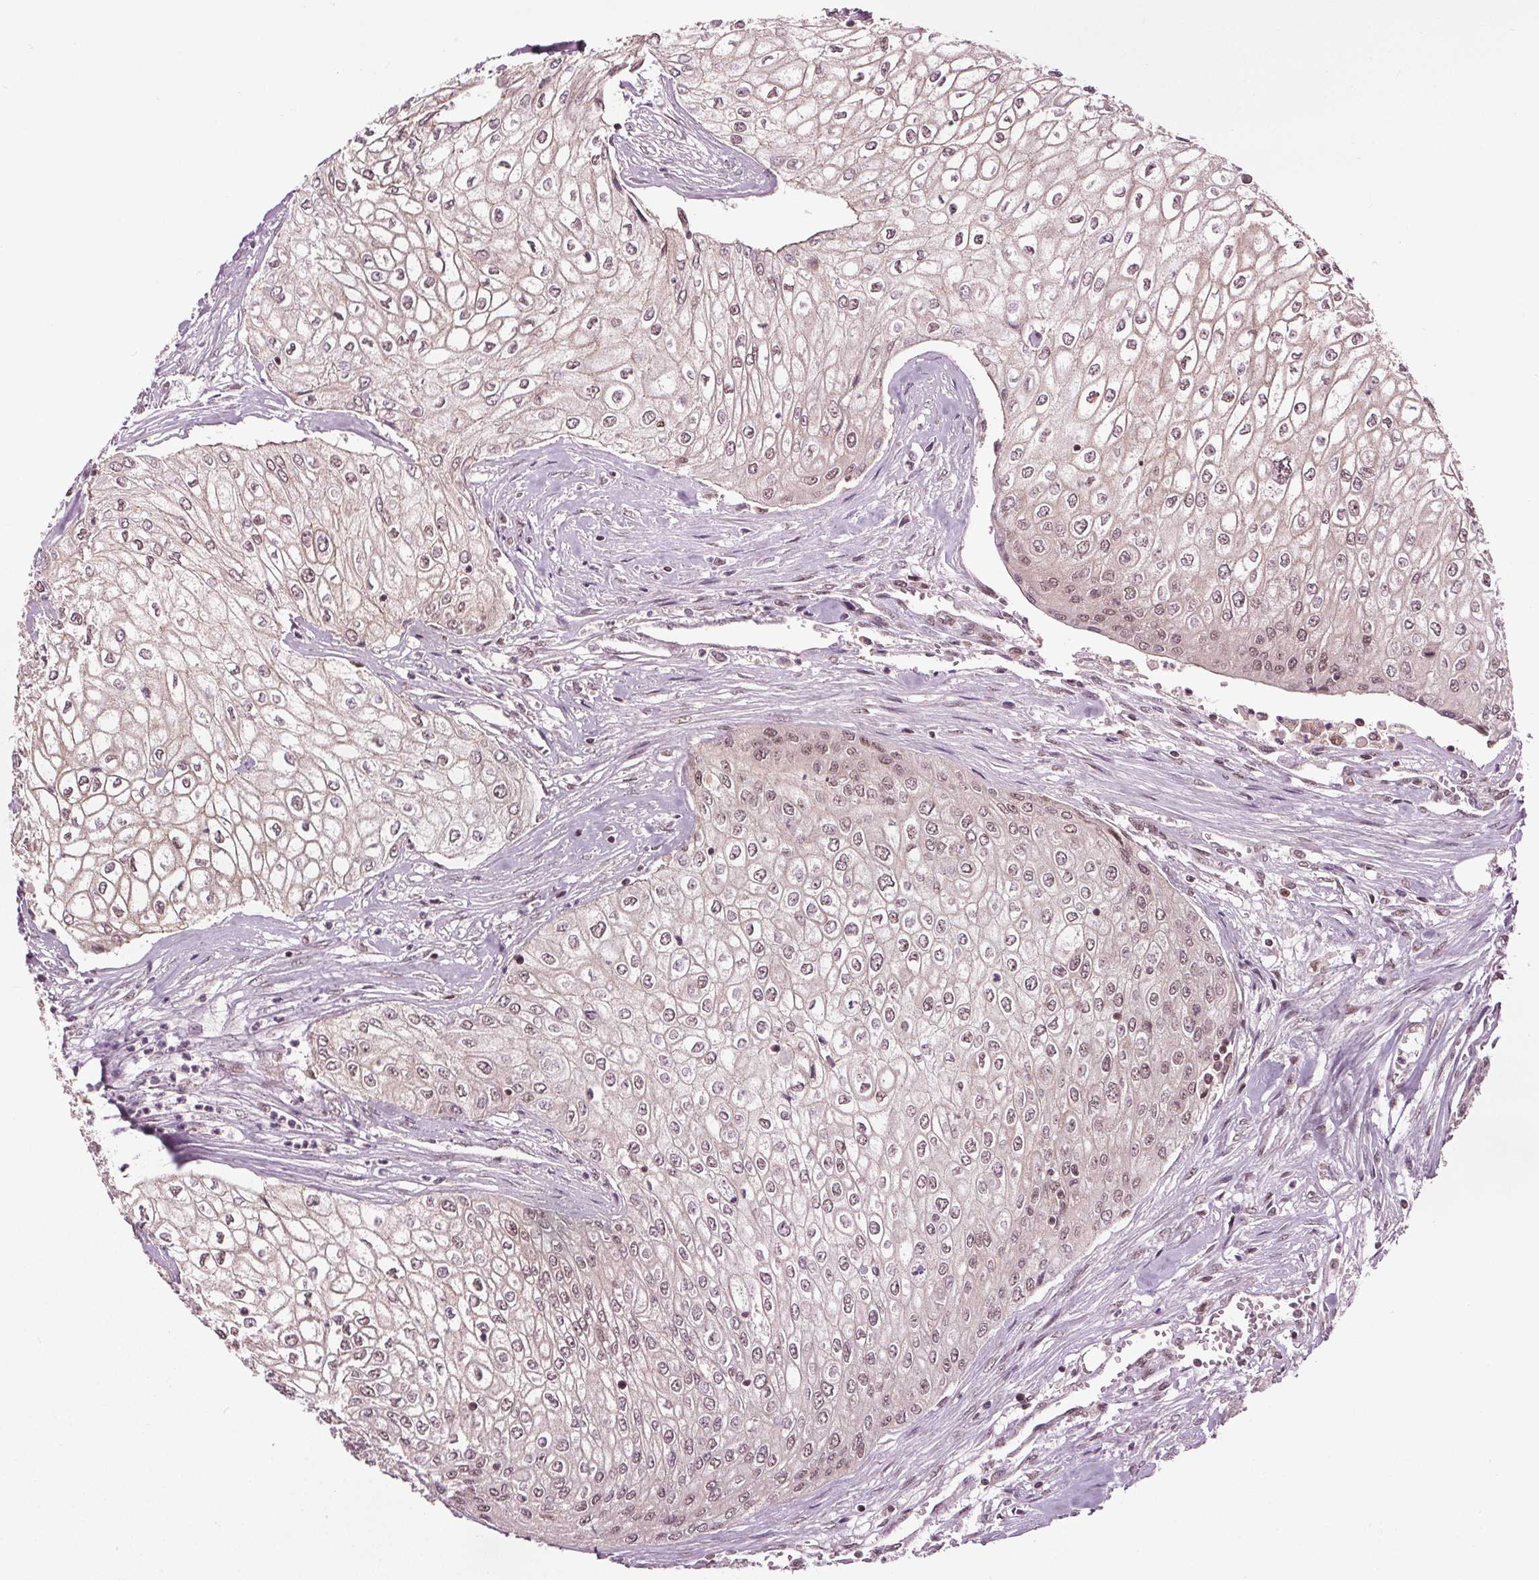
{"staining": {"intensity": "weak", "quantity": ">75%", "location": "nuclear"}, "tissue": "urothelial cancer", "cell_type": "Tumor cells", "image_type": "cancer", "snomed": [{"axis": "morphology", "description": "Urothelial carcinoma, High grade"}, {"axis": "topography", "description": "Urinary bladder"}], "caption": "Tumor cells exhibit low levels of weak nuclear positivity in approximately >75% of cells in urothelial carcinoma (high-grade).", "gene": "DDX11", "patient": {"sex": "male", "age": 62}}